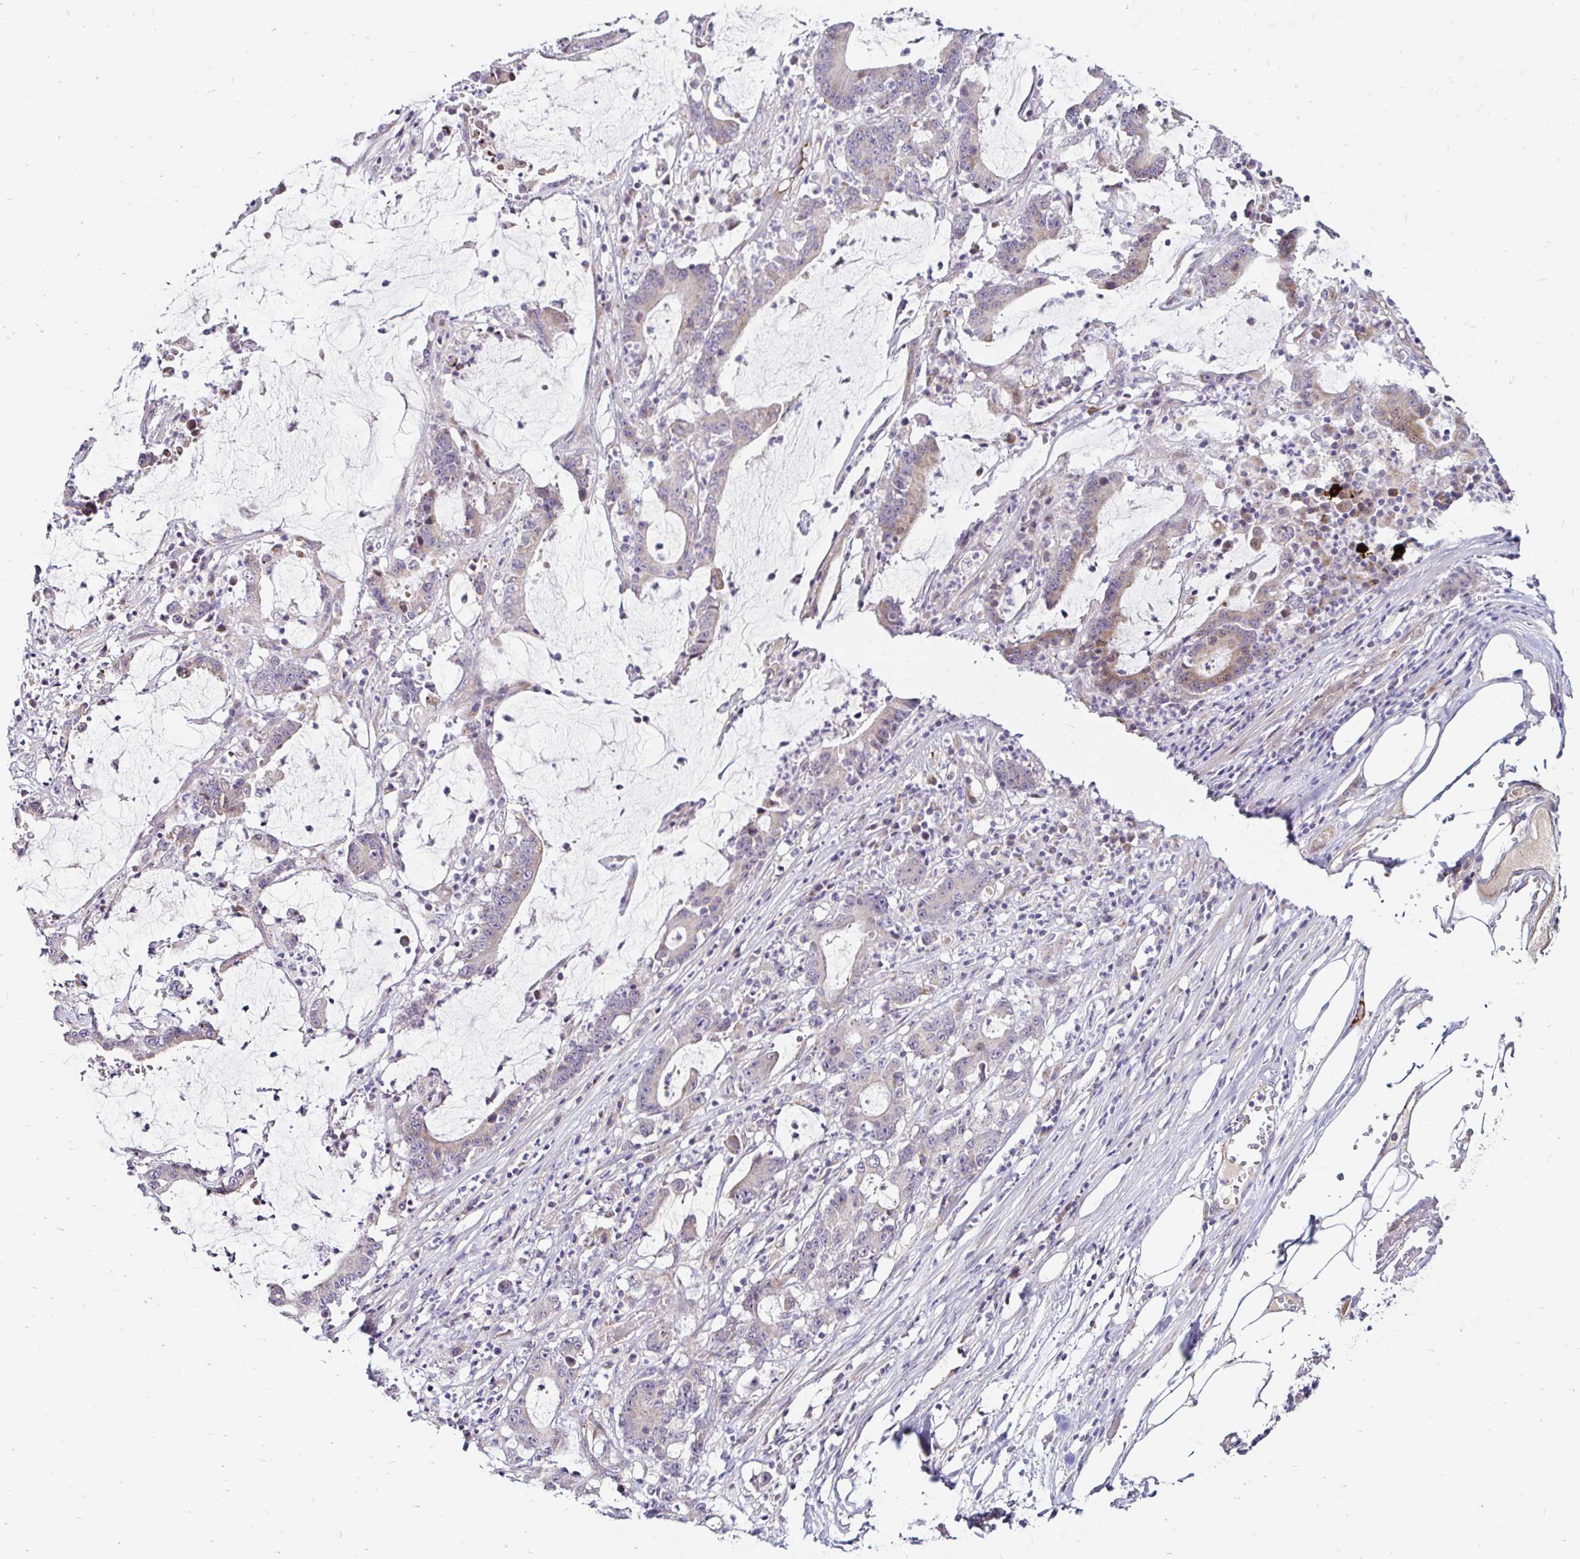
{"staining": {"intensity": "weak", "quantity": "<25%", "location": "cytoplasmic/membranous"}, "tissue": "stomach cancer", "cell_type": "Tumor cells", "image_type": "cancer", "snomed": [{"axis": "morphology", "description": "Adenocarcinoma, NOS"}, {"axis": "topography", "description": "Stomach, upper"}], "caption": "This is an immunohistochemistry (IHC) image of human stomach adenocarcinoma. There is no expression in tumor cells.", "gene": "GUCY1A1", "patient": {"sex": "male", "age": 68}}